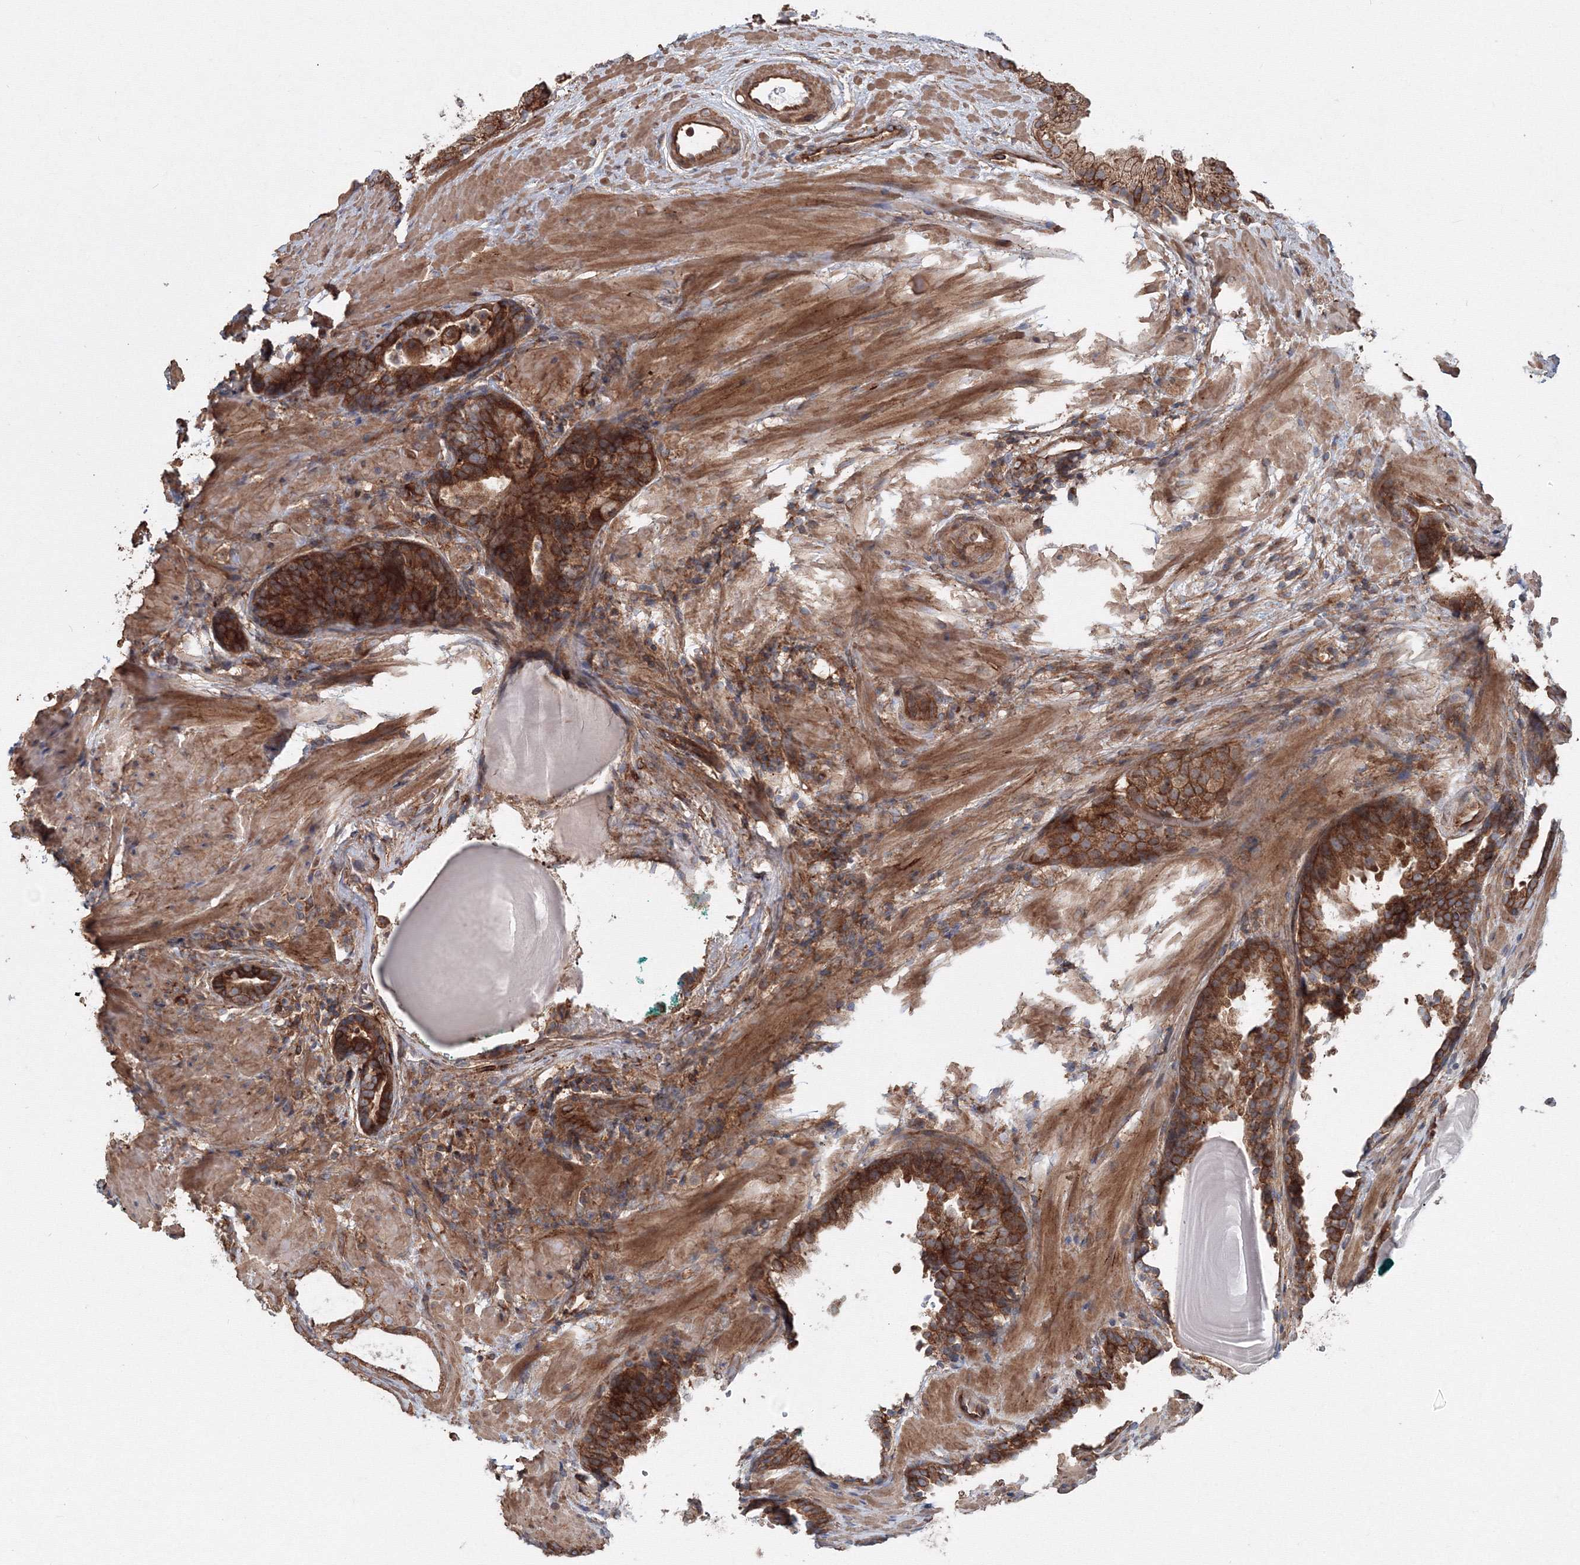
{"staining": {"intensity": "strong", "quantity": ">75%", "location": "cytoplasmic/membranous"}, "tissue": "prostate cancer", "cell_type": "Tumor cells", "image_type": "cancer", "snomed": [{"axis": "morphology", "description": "Adenocarcinoma, High grade"}, {"axis": "topography", "description": "Prostate"}], "caption": "Protein analysis of prostate cancer tissue displays strong cytoplasmic/membranous staining in about >75% of tumor cells.", "gene": "EXOC1", "patient": {"sex": "male", "age": 62}}